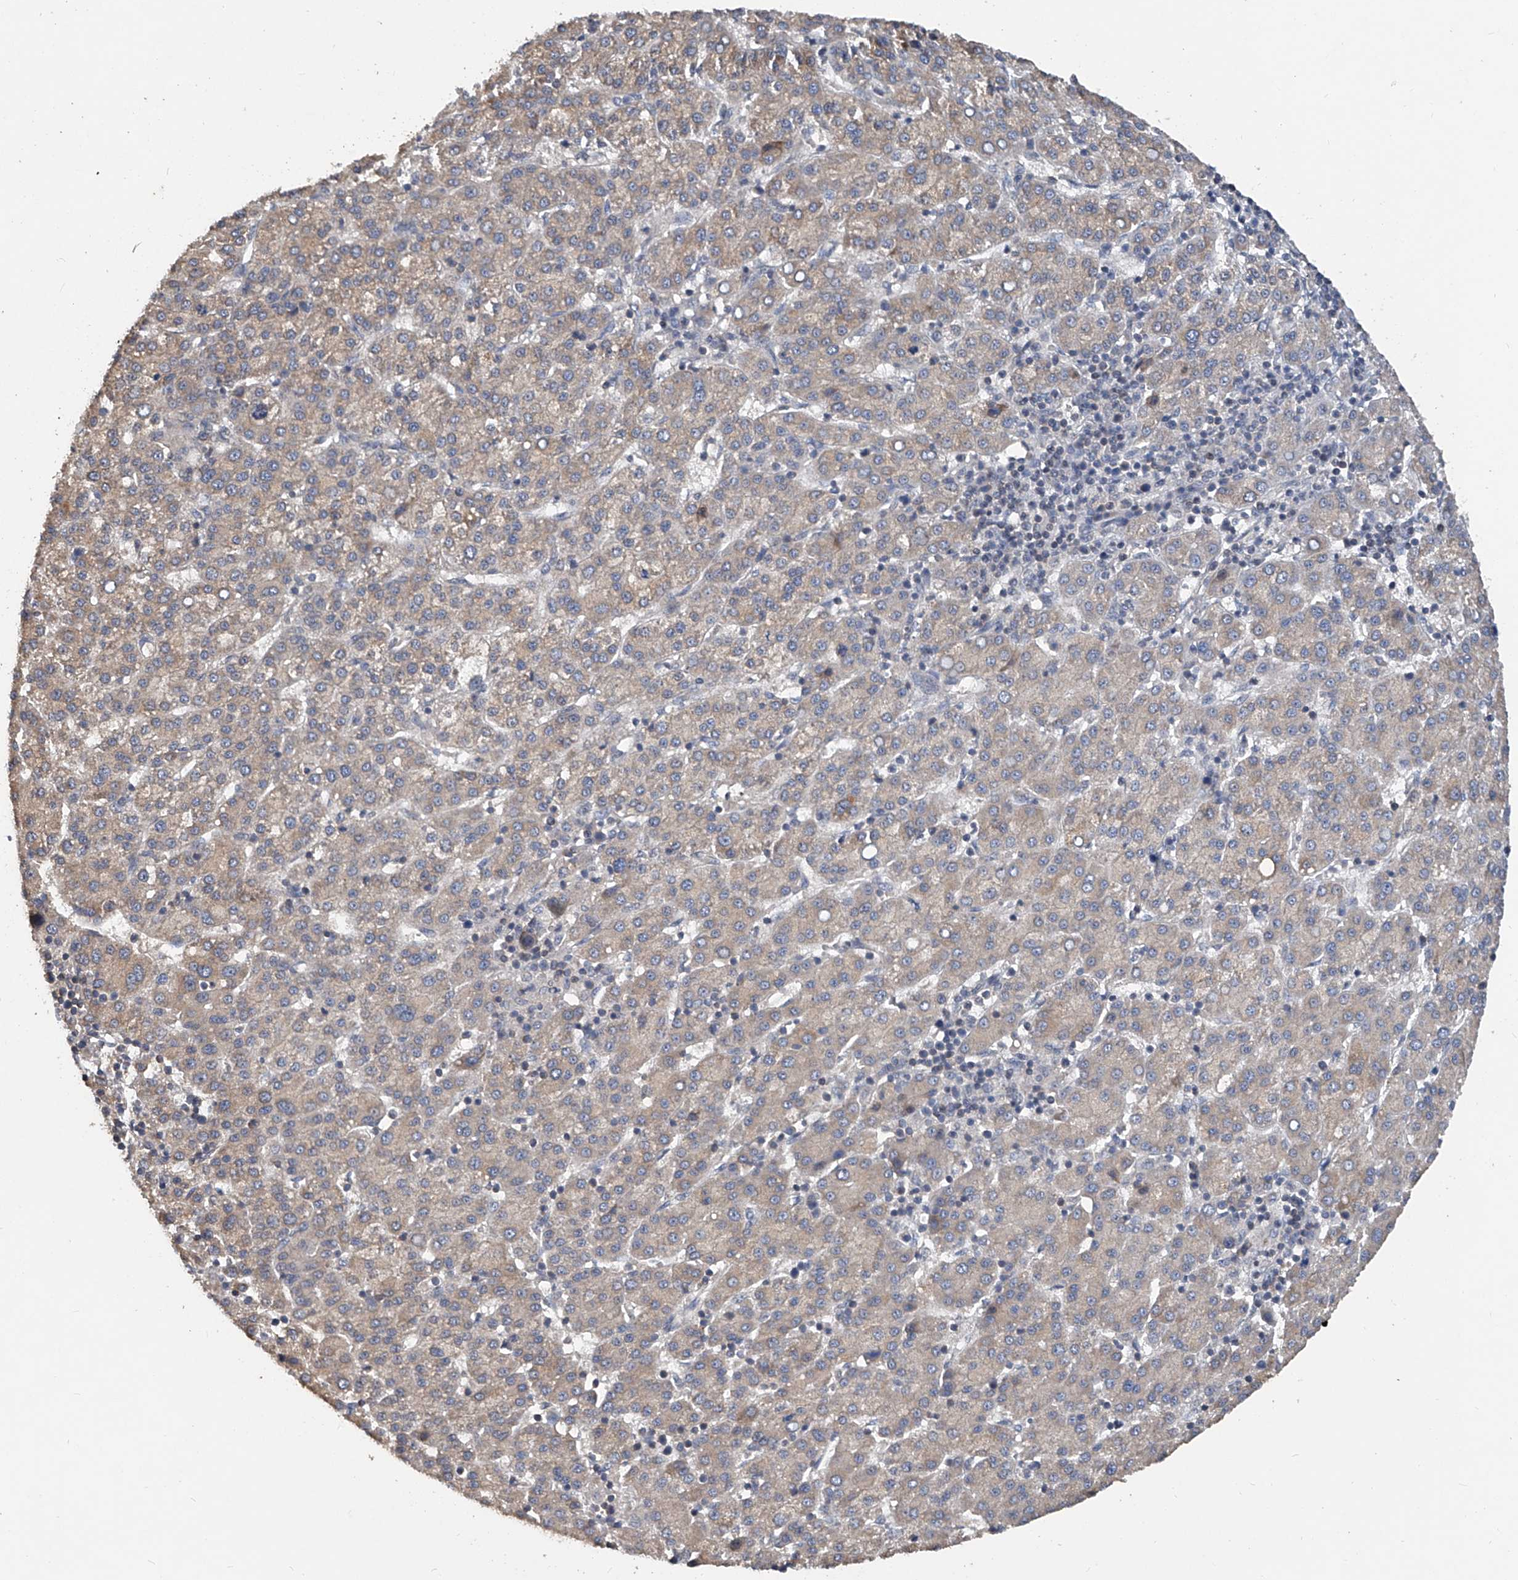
{"staining": {"intensity": "weak", "quantity": ">75%", "location": "cytoplasmic/membranous"}, "tissue": "liver cancer", "cell_type": "Tumor cells", "image_type": "cancer", "snomed": [{"axis": "morphology", "description": "Carcinoma, Hepatocellular, NOS"}, {"axis": "topography", "description": "Liver"}], "caption": "An image of human liver cancer (hepatocellular carcinoma) stained for a protein displays weak cytoplasmic/membranous brown staining in tumor cells.", "gene": "BCKDHB", "patient": {"sex": "female", "age": 58}}